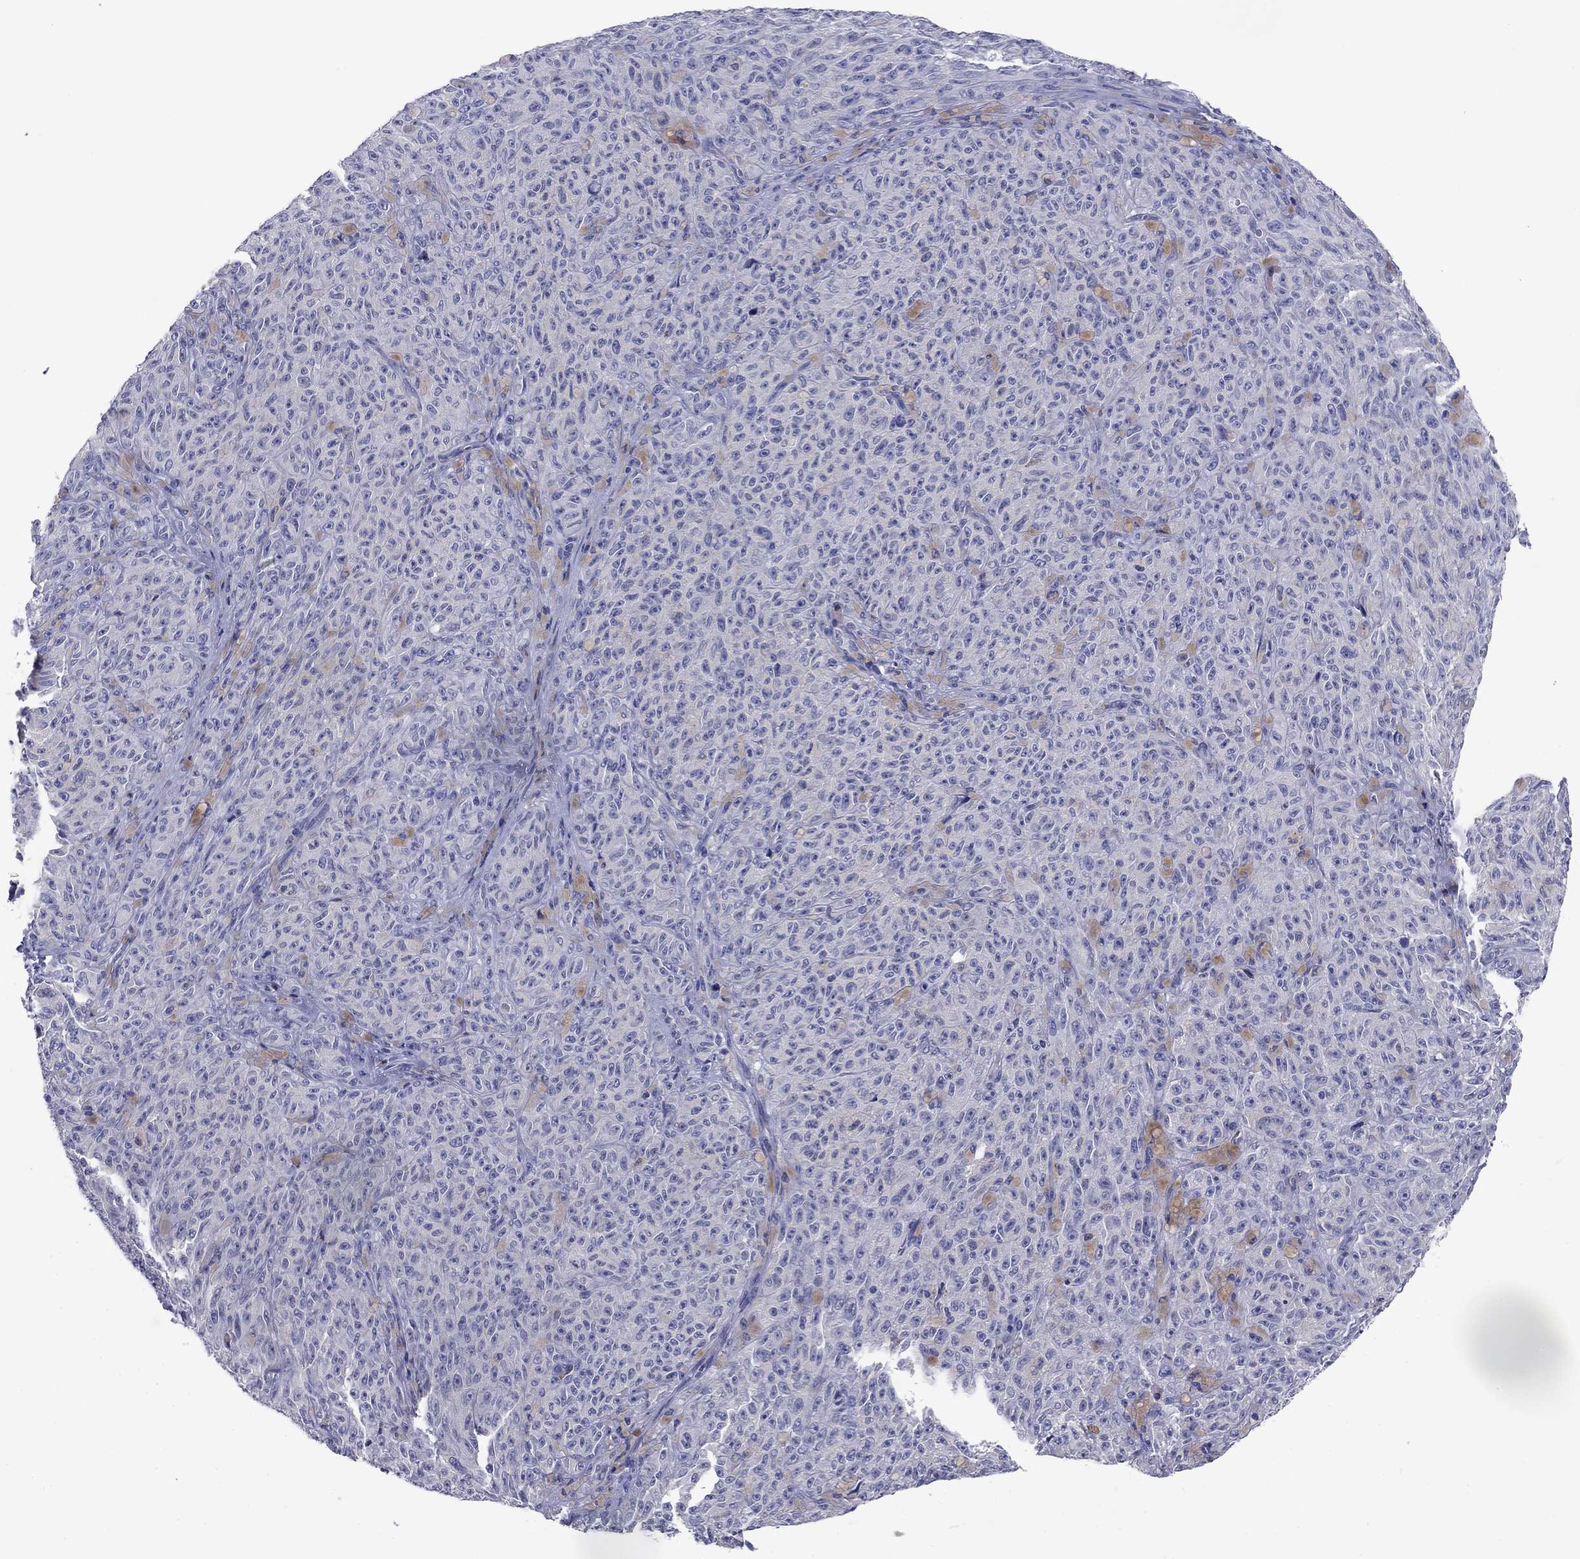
{"staining": {"intensity": "negative", "quantity": "none", "location": "none"}, "tissue": "melanoma", "cell_type": "Tumor cells", "image_type": "cancer", "snomed": [{"axis": "morphology", "description": "Malignant melanoma, NOS"}, {"axis": "topography", "description": "Skin"}], "caption": "Tumor cells are negative for protein expression in human malignant melanoma.", "gene": "GRK7", "patient": {"sex": "female", "age": 82}}